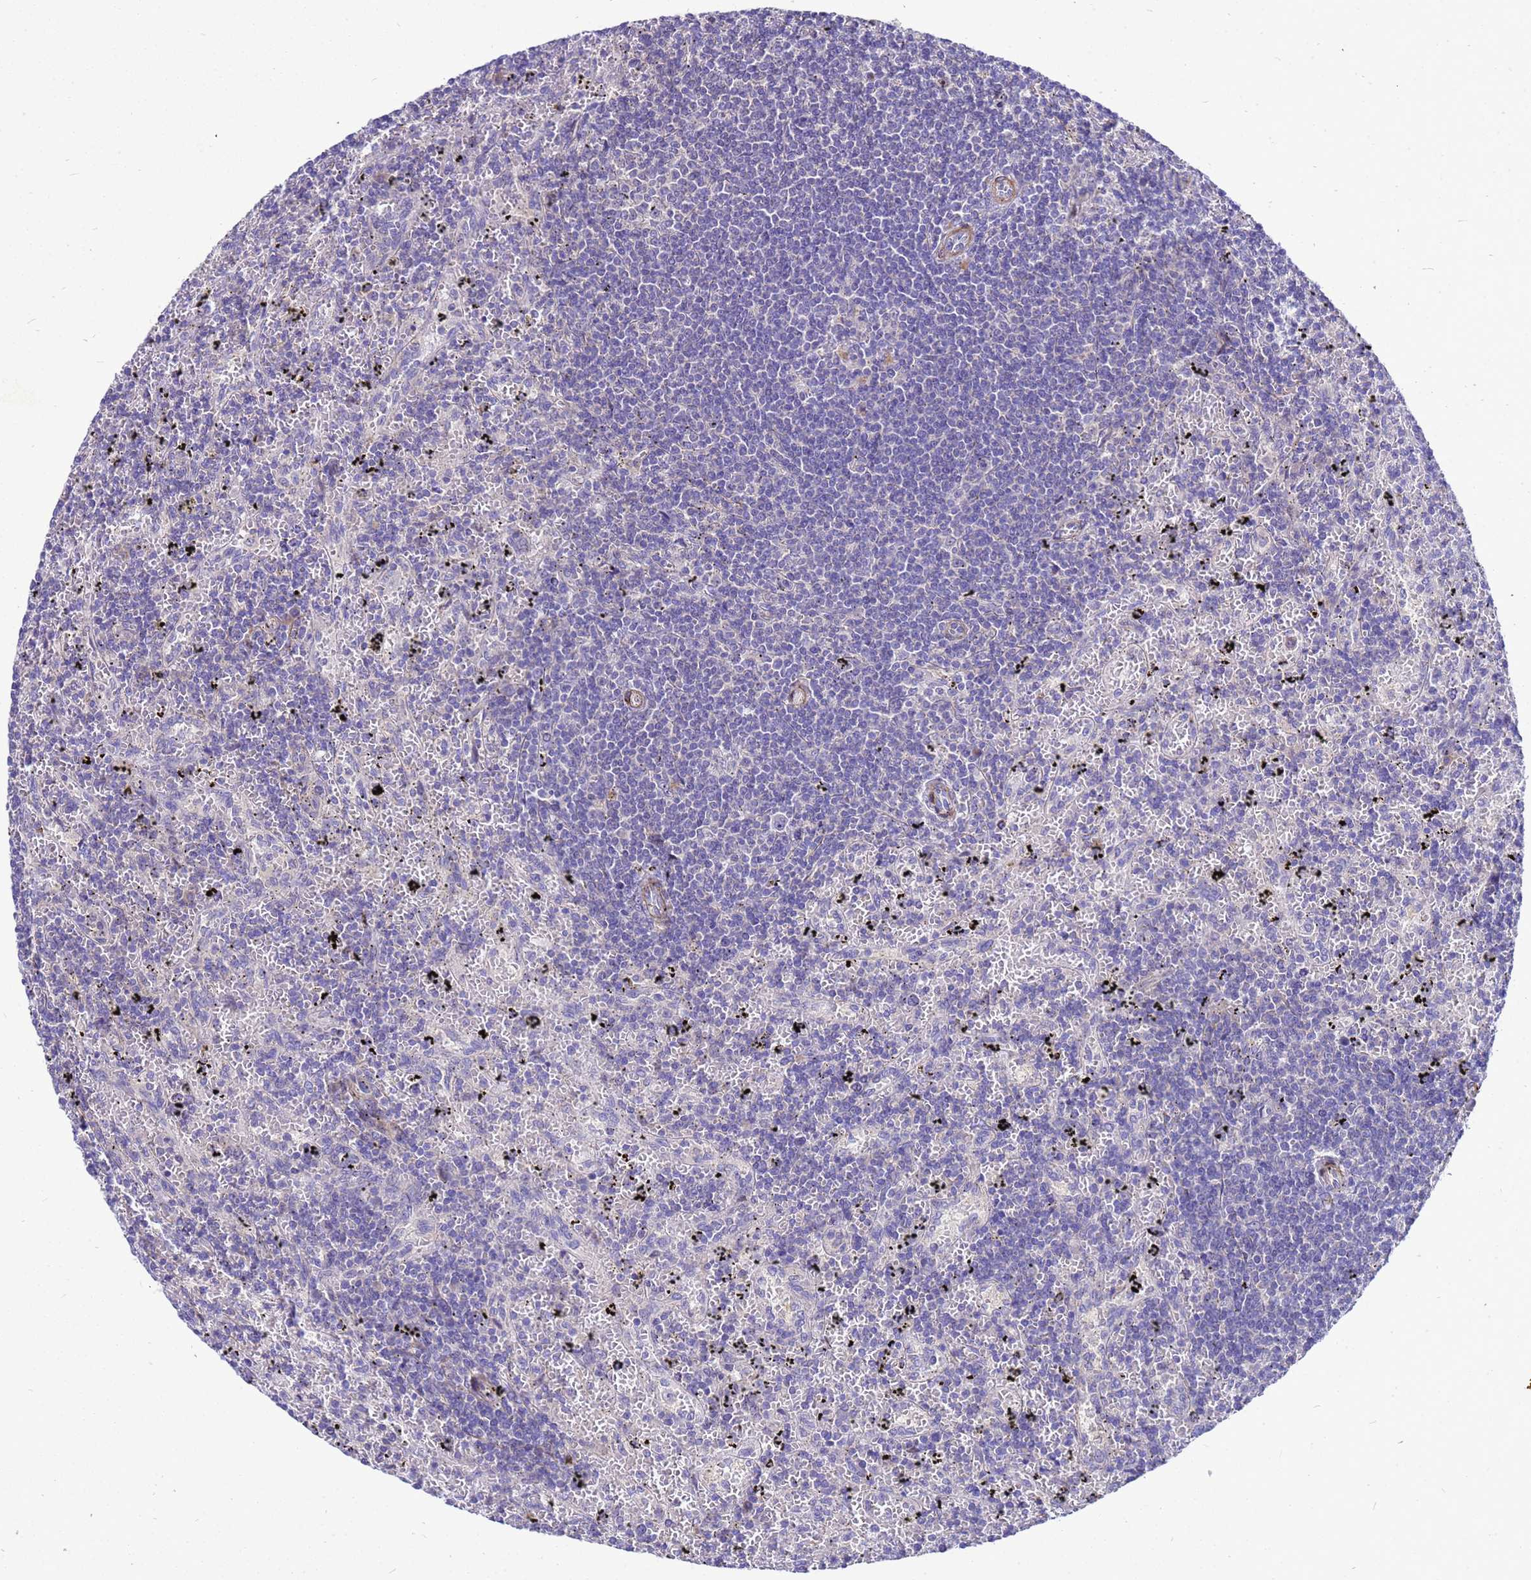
{"staining": {"intensity": "negative", "quantity": "none", "location": "none"}, "tissue": "lymphoma", "cell_type": "Tumor cells", "image_type": "cancer", "snomed": [{"axis": "morphology", "description": "Malignant lymphoma, non-Hodgkin's type, Low grade"}, {"axis": "topography", "description": "Spleen"}], "caption": "Lymphoma stained for a protein using IHC reveals no expression tumor cells.", "gene": "POP7", "patient": {"sex": "male", "age": 76}}